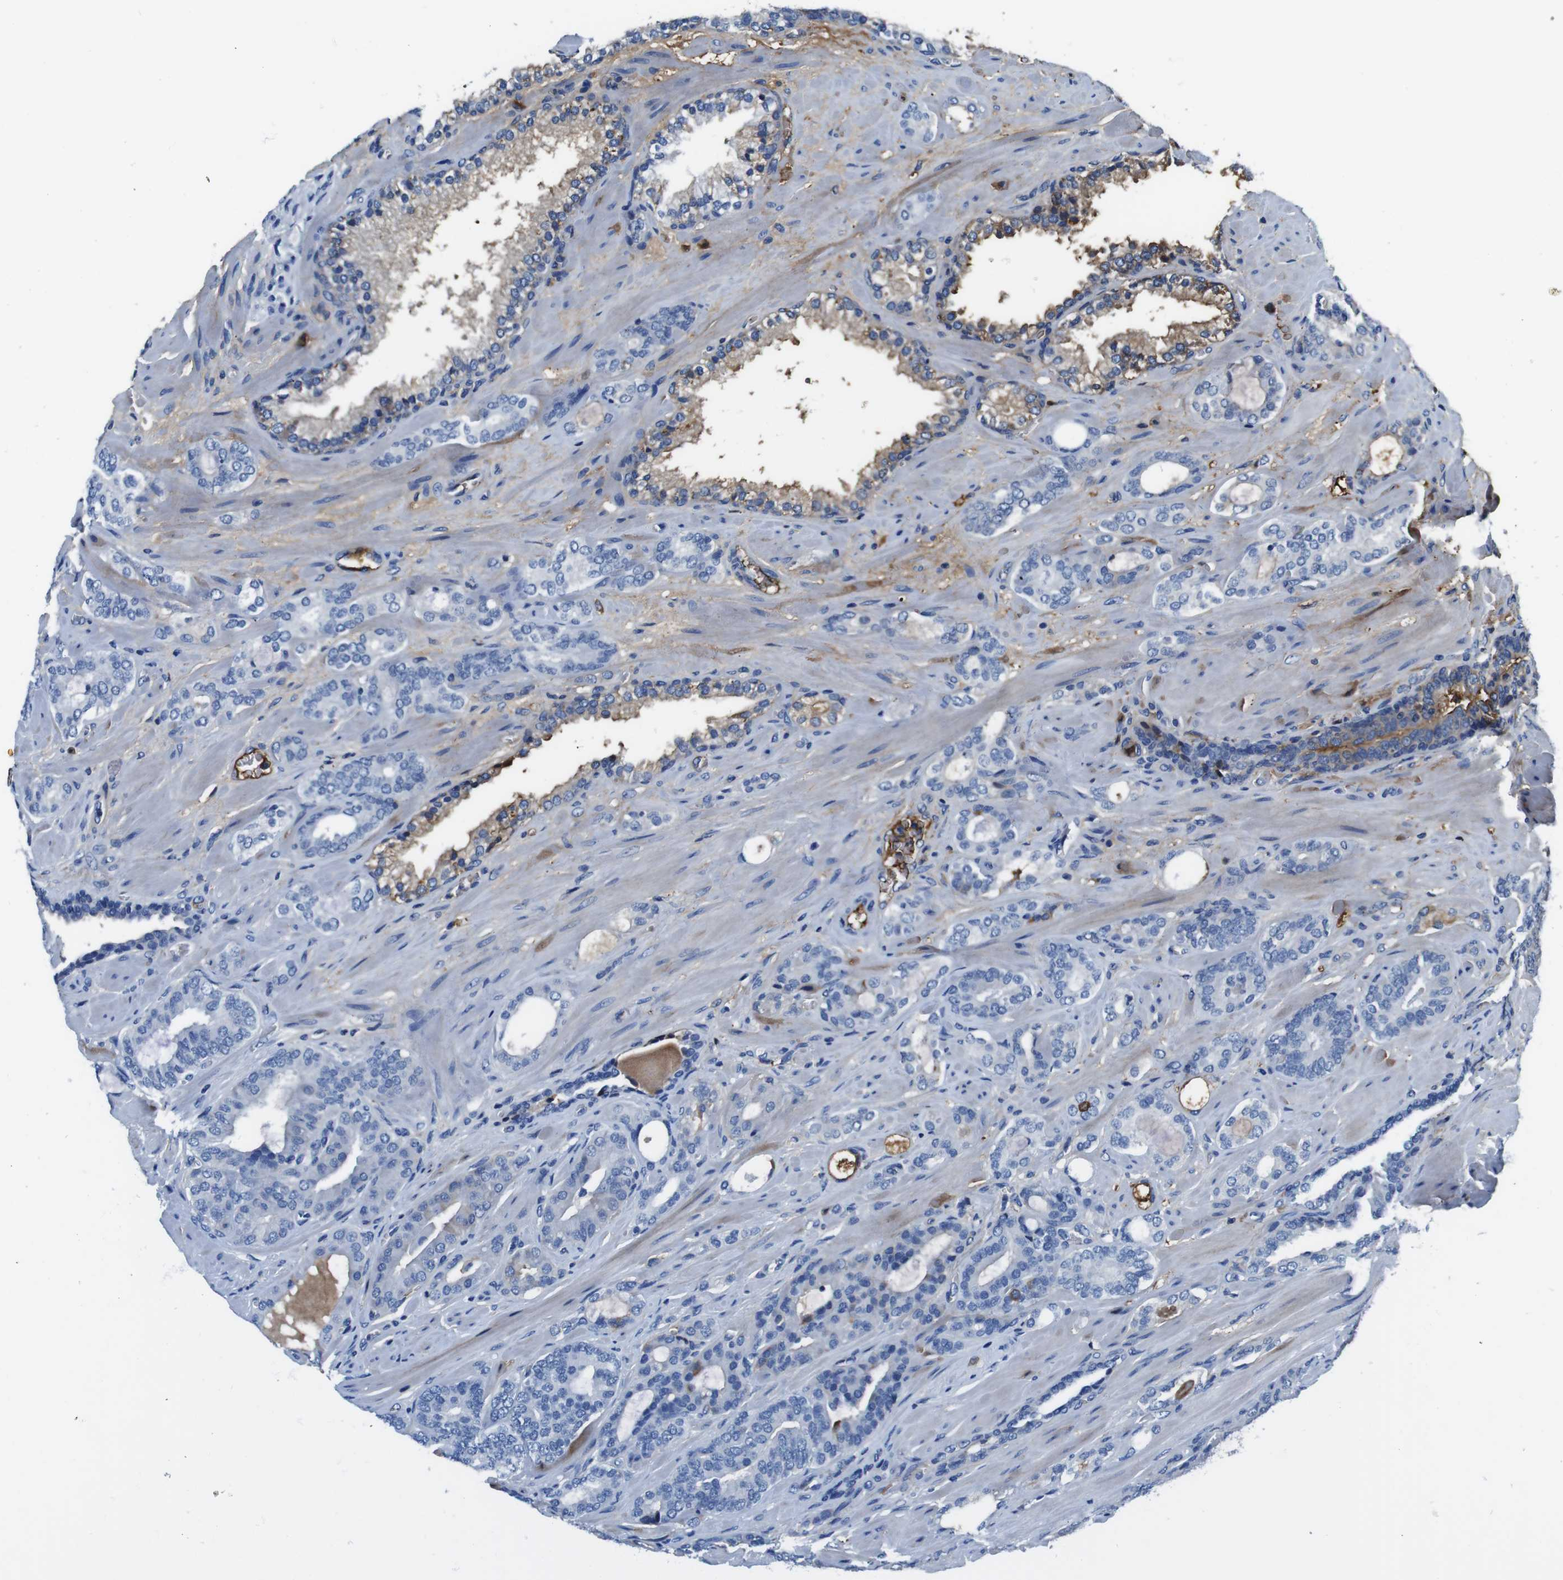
{"staining": {"intensity": "negative", "quantity": "none", "location": "none"}, "tissue": "prostate cancer", "cell_type": "Tumor cells", "image_type": "cancer", "snomed": [{"axis": "morphology", "description": "Adenocarcinoma, Low grade"}, {"axis": "topography", "description": "Prostate"}], "caption": "The image shows no staining of tumor cells in prostate cancer (low-grade adenocarcinoma).", "gene": "TMPRSS15", "patient": {"sex": "male", "age": 63}}